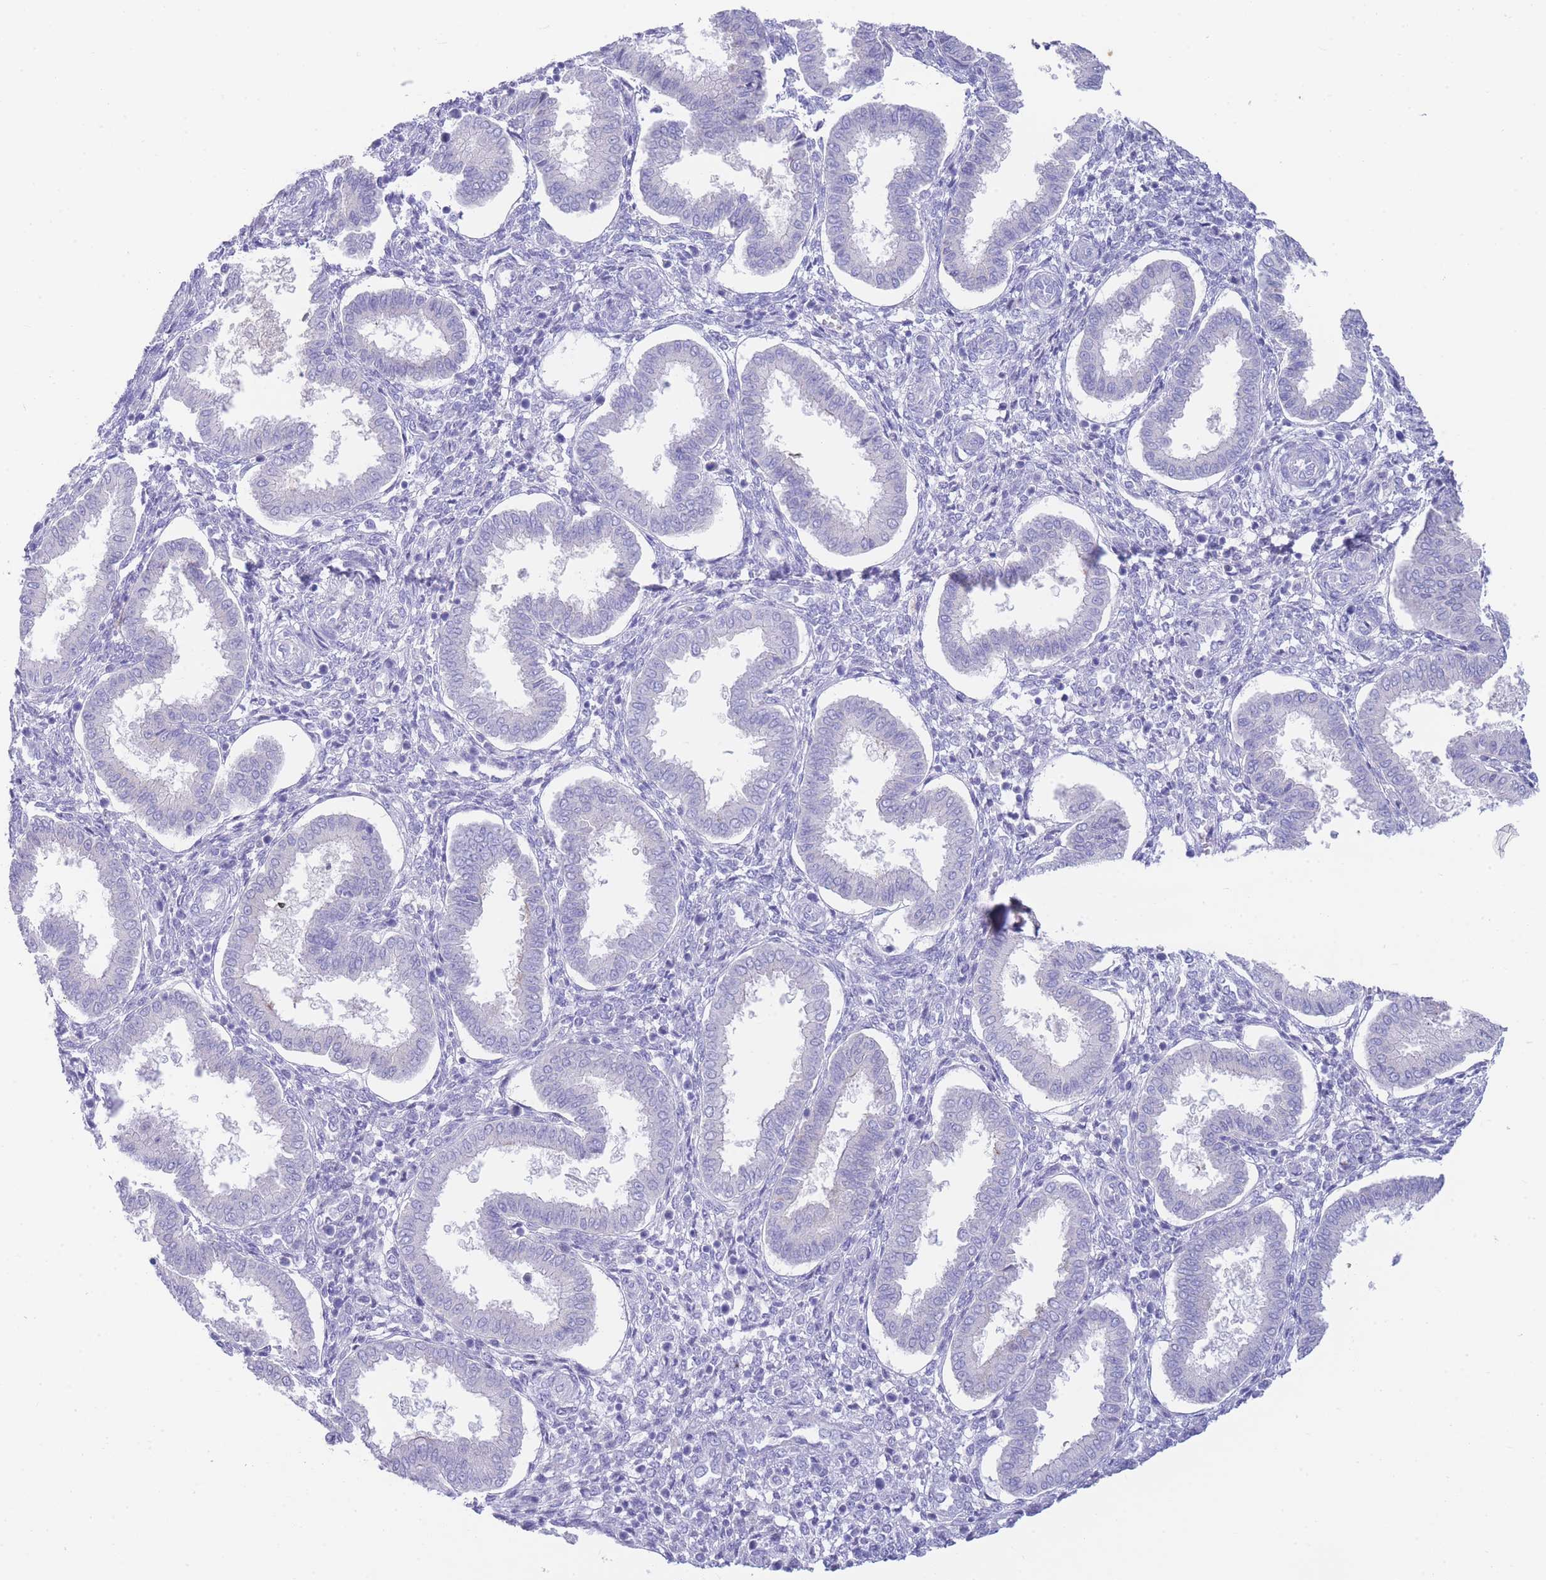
{"staining": {"intensity": "negative", "quantity": "none", "location": "none"}, "tissue": "endometrium", "cell_type": "Cells in endometrial stroma", "image_type": "normal", "snomed": [{"axis": "morphology", "description": "Normal tissue, NOS"}, {"axis": "topography", "description": "Endometrium"}], "caption": "Immunohistochemistry (IHC) of benign human endometrium reveals no staining in cells in endometrial stroma. The staining was performed using DAB (3,3'-diaminobenzidine) to visualize the protein expression in brown, while the nuclei were stained in blue with hematoxylin (Magnification: 20x).", "gene": "LRRC37A2", "patient": {"sex": "female", "age": 24}}